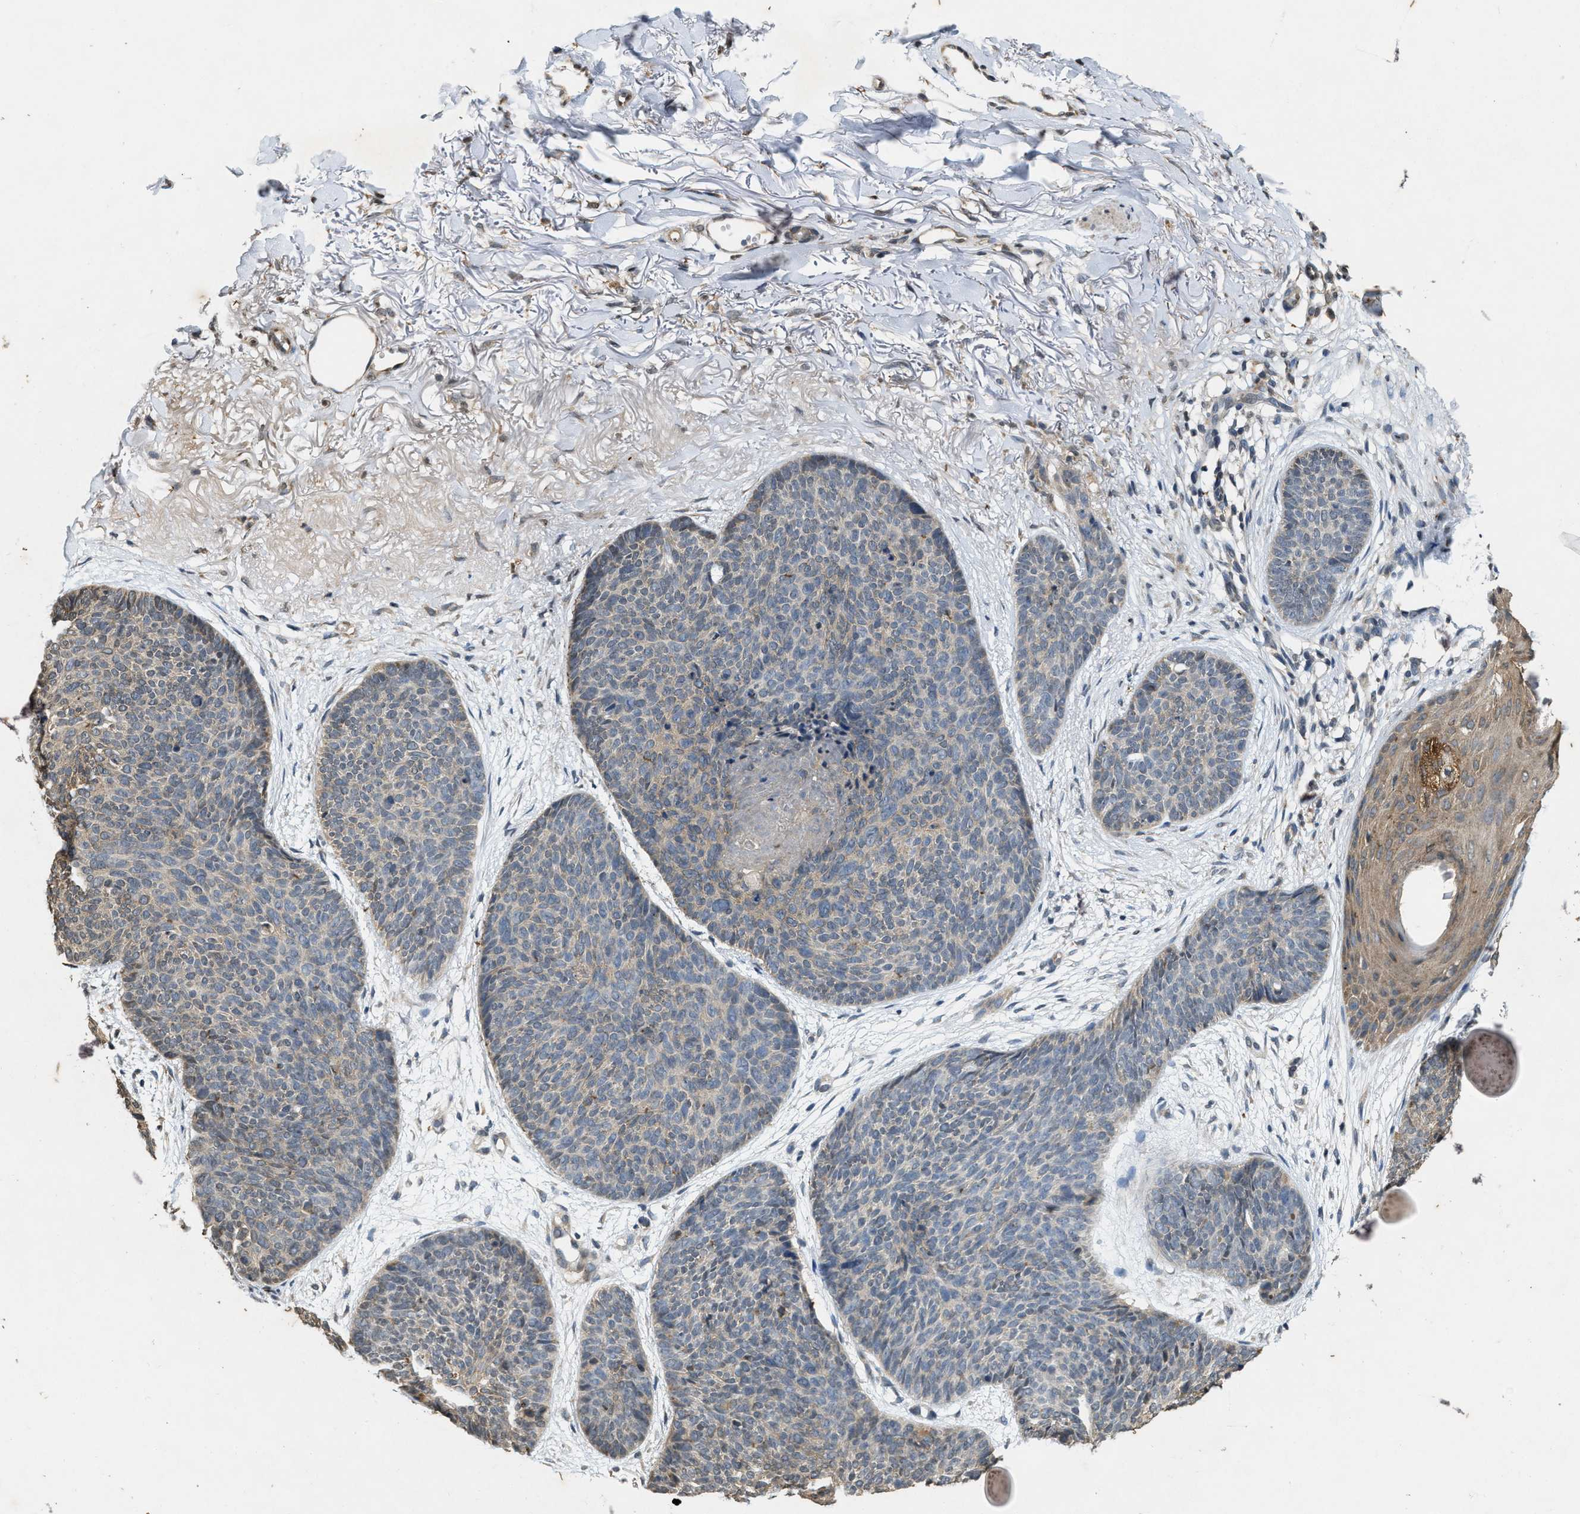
{"staining": {"intensity": "weak", "quantity": "25%-75%", "location": "cytoplasmic/membranous"}, "tissue": "skin cancer", "cell_type": "Tumor cells", "image_type": "cancer", "snomed": [{"axis": "morphology", "description": "Normal tissue, NOS"}, {"axis": "morphology", "description": "Basal cell carcinoma"}, {"axis": "topography", "description": "Skin"}], "caption": "Immunohistochemistry (IHC) micrograph of human skin cancer stained for a protein (brown), which reveals low levels of weak cytoplasmic/membranous expression in approximately 25%-75% of tumor cells.", "gene": "KIF21A", "patient": {"sex": "female", "age": 70}}